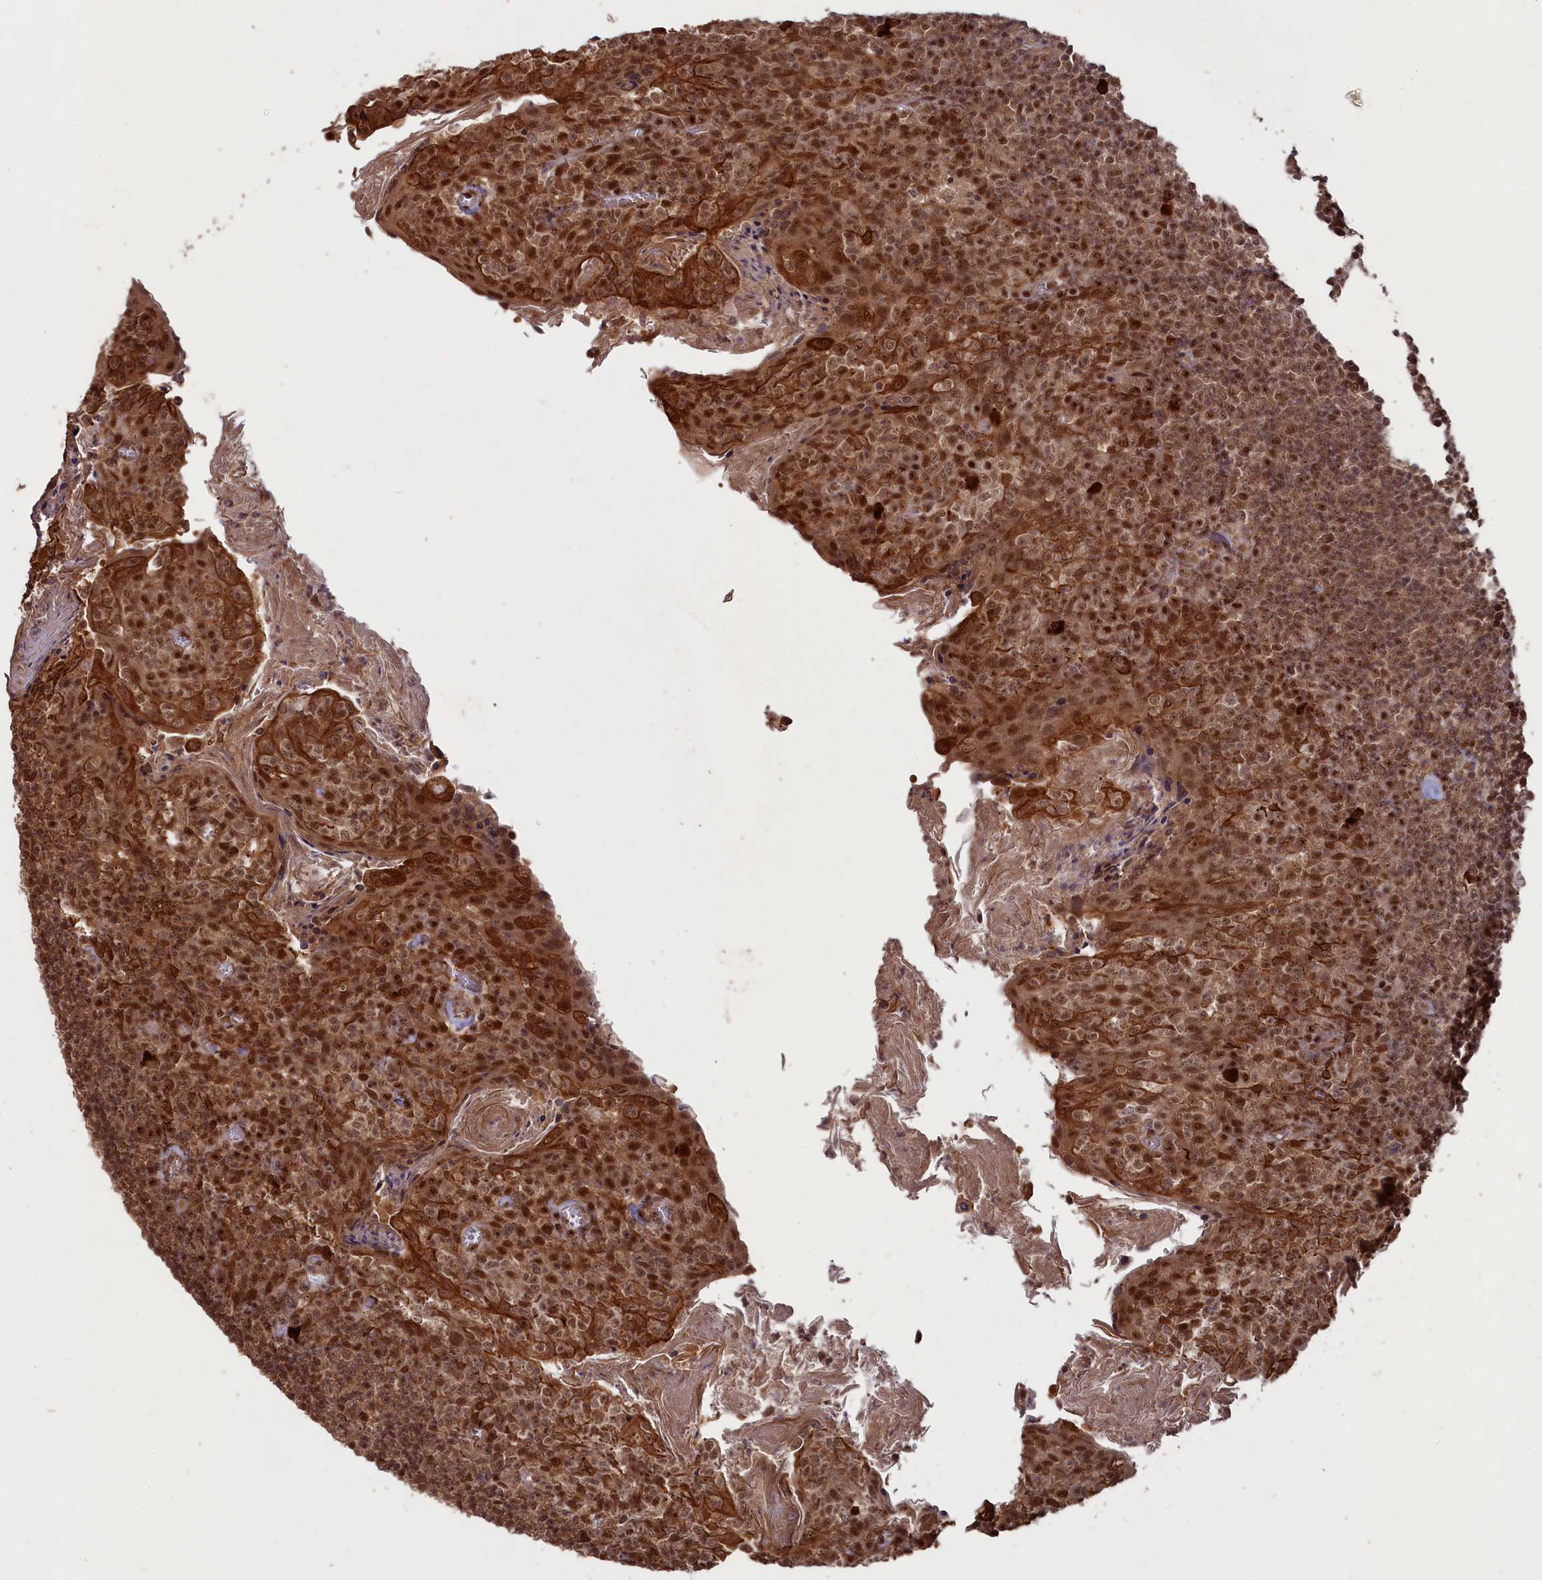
{"staining": {"intensity": "moderate", "quantity": ">75%", "location": "nuclear"}, "tissue": "tonsil", "cell_type": "Germinal center cells", "image_type": "normal", "snomed": [{"axis": "morphology", "description": "Normal tissue, NOS"}, {"axis": "topography", "description": "Tonsil"}], "caption": "Immunohistochemical staining of unremarkable tonsil displays moderate nuclear protein staining in approximately >75% of germinal center cells.", "gene": "NAE1", "patient": {"sex": "female", "age": 10}}